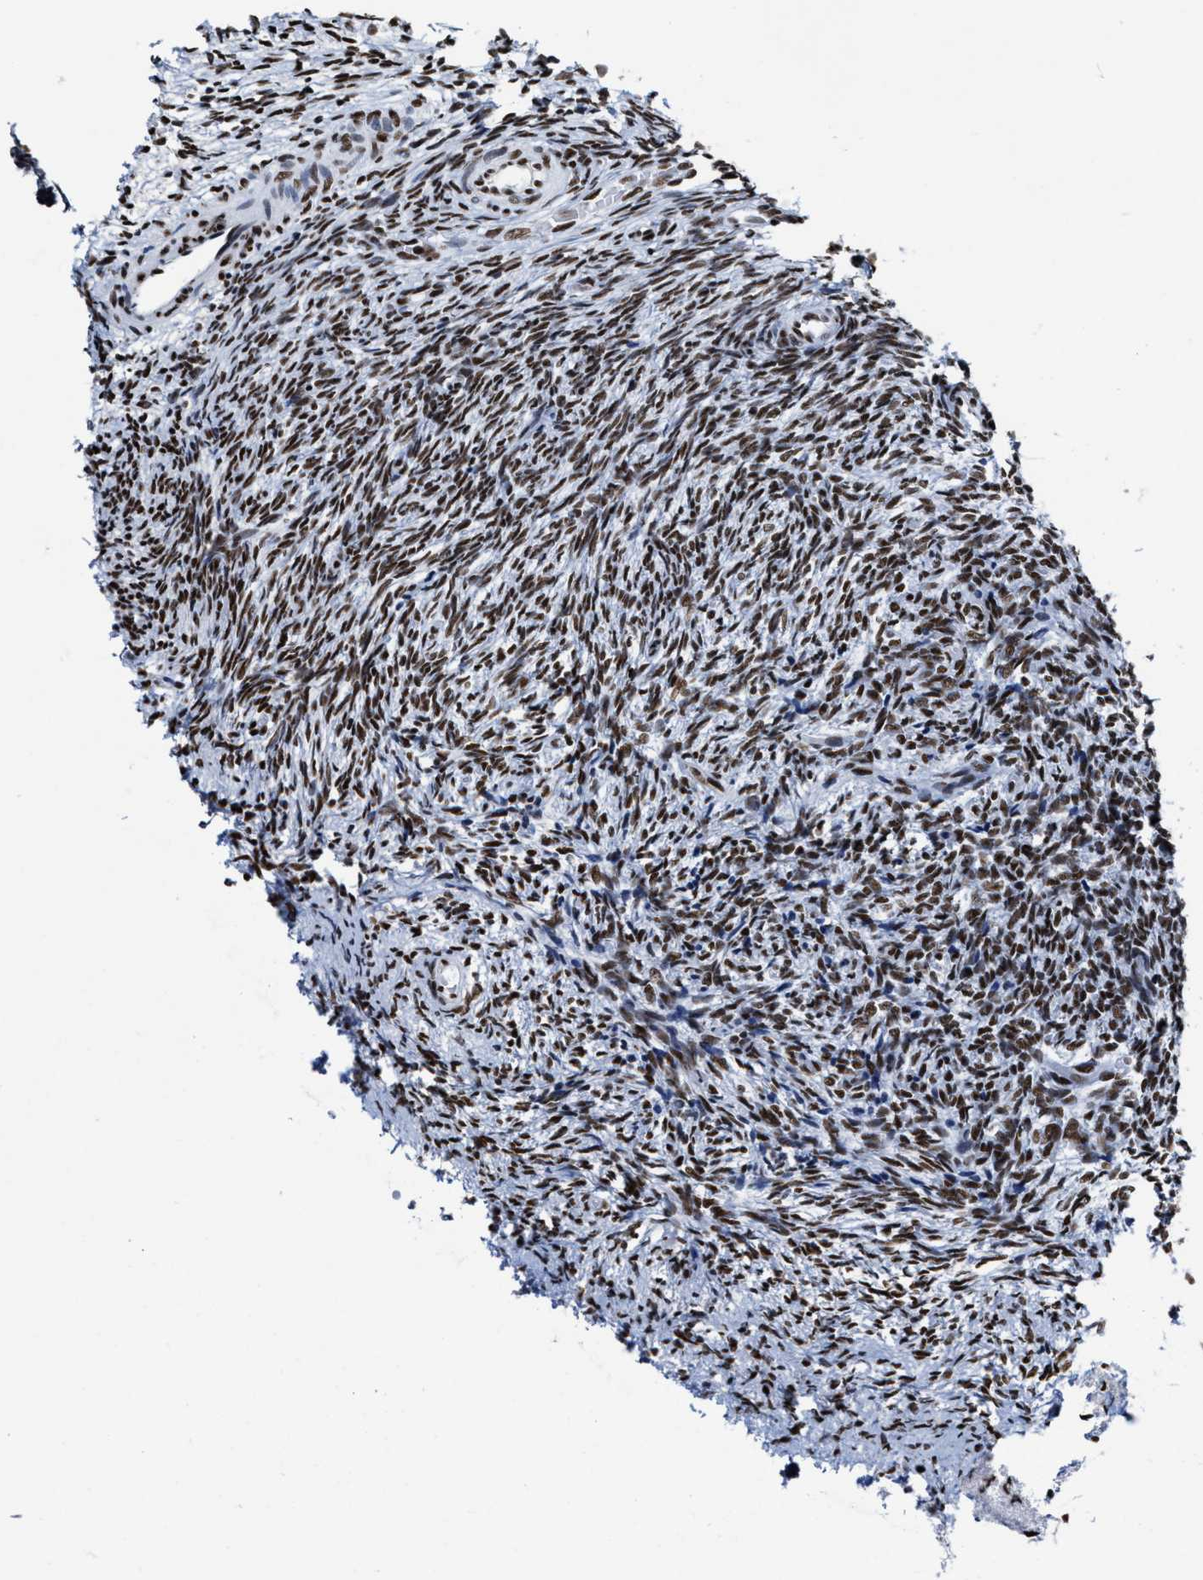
{"staining": {"intensity": "moderate", "quantity": ">75%", "location": "nuclear"}, "tissue": "ovary", "cell_type": "Follicle cells", "image_type": "normal", "snomed": [{"axis": "morphology", "description": "Normal tissue, NOS"}, {"axis": "topography", "description": "Ovary"}], "caption": "Ovary stained for a protein (brown) displays moderate nuclear positive staining in approximately >75% of follicle cells.", "gene": "SMARCC2", "patient": {"sex": "female", "age": 41}}